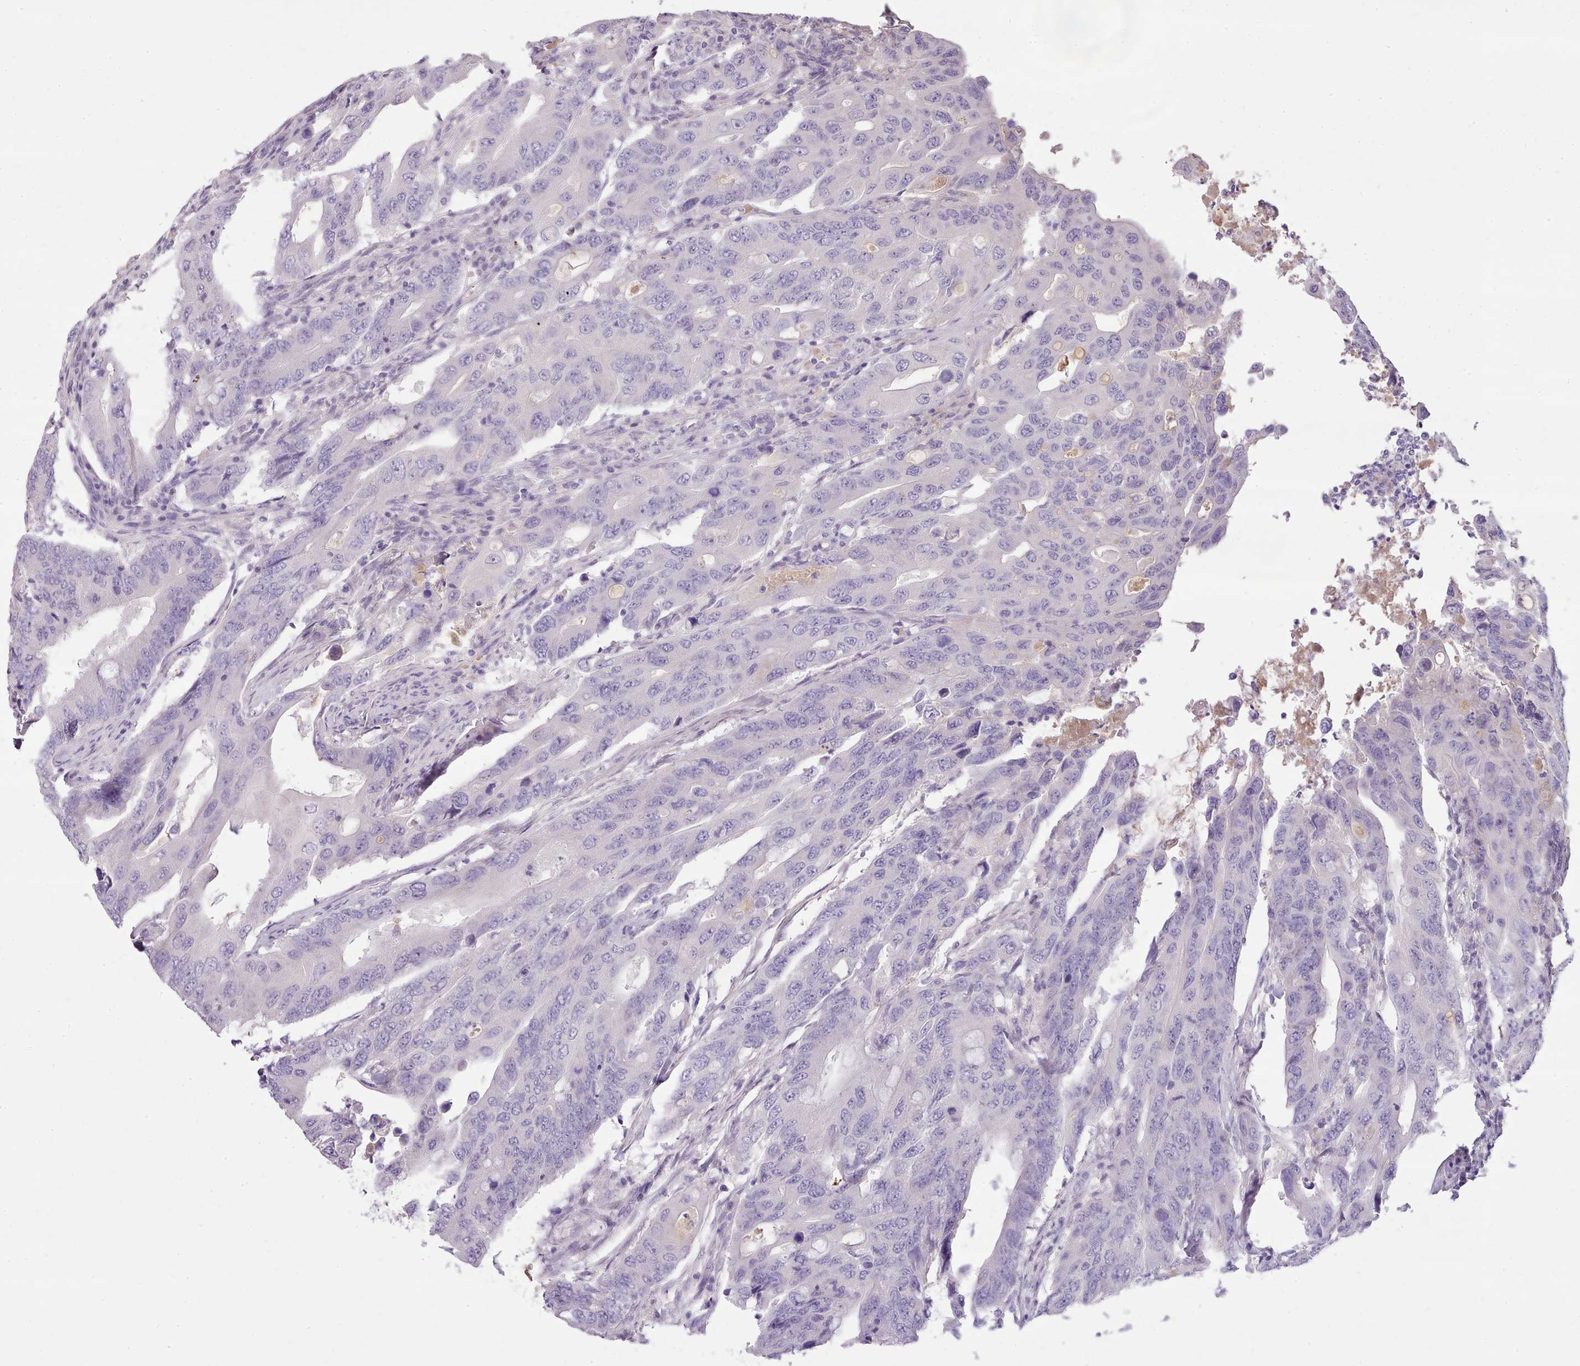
{"staining": {"intensity": "negative", "quantity": "none", "location": "none"}, "tissue": "colorectal cancer", "cell_type": "Tumor cells", "image_type": "cancer", "snomed": [{"axis": "morphology", "description": "Adenocarcinoma, NOS"}, {"axis": "topography", "description": "Colon"}], "caption": "Tumor cells show no significant protein staining in colorectal cancer. (Immunohistochemistry, brightfield microscopy, high magnification).", "gene": "TOX2", "patient": {"sex": "male", "age": 71}}